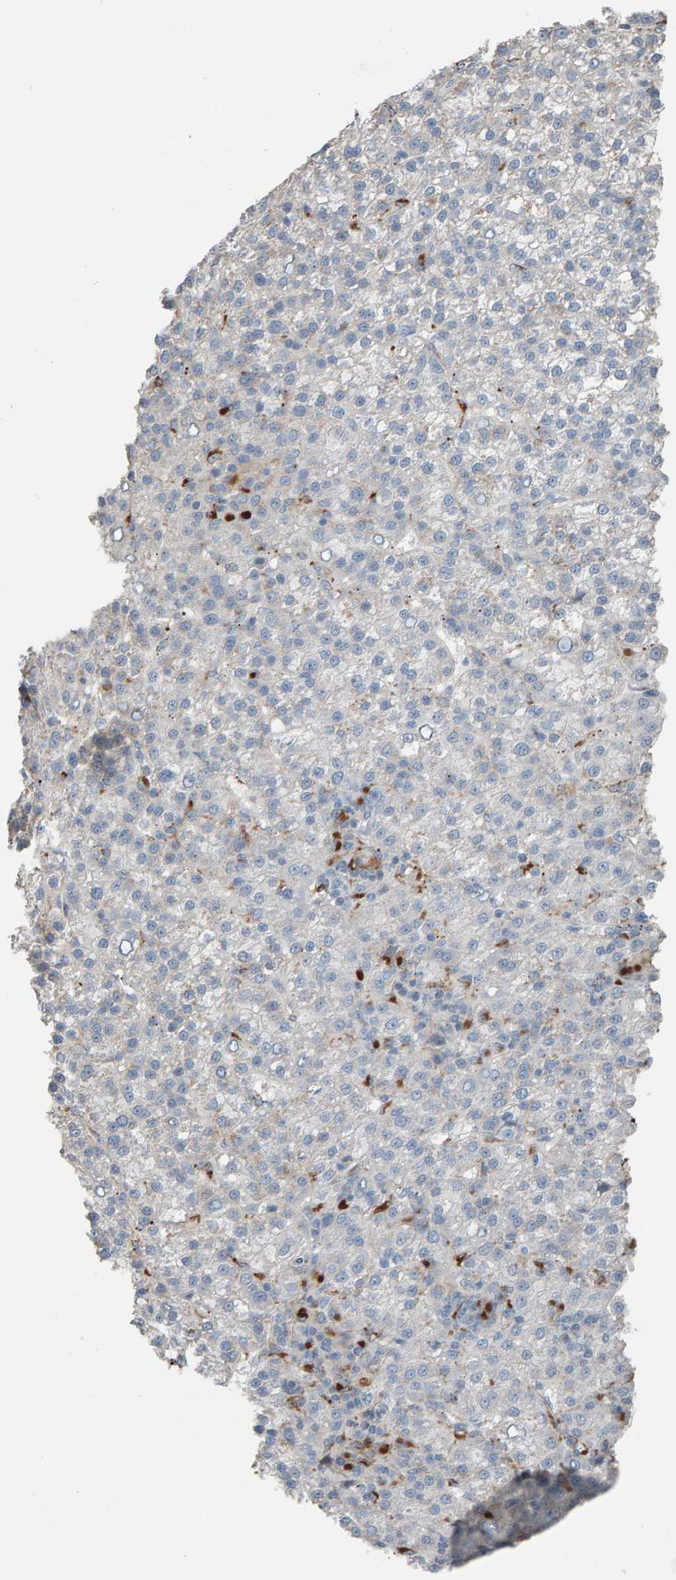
{"staining": {"intensity": "negative", "quantity": "none", "location": "none"}, "tissue": "liver cancer", "cell_type": "Tumor cells", "image_type": "cancer", "snomed": [{"axis": "morphology", "description": "Carcinoma, Hepatocellular, NOS"}, {"axis": "topography", "description": "Liver"}], "caption": "Immunohistochemistry image of human liver hepatocellular carcinoma stained for a protein (brown), which displays no staining in tumor cells. (DAB IHC, high magnification).", "gene": "IPPK", "patient": {"sex": "female", "age": 58}}